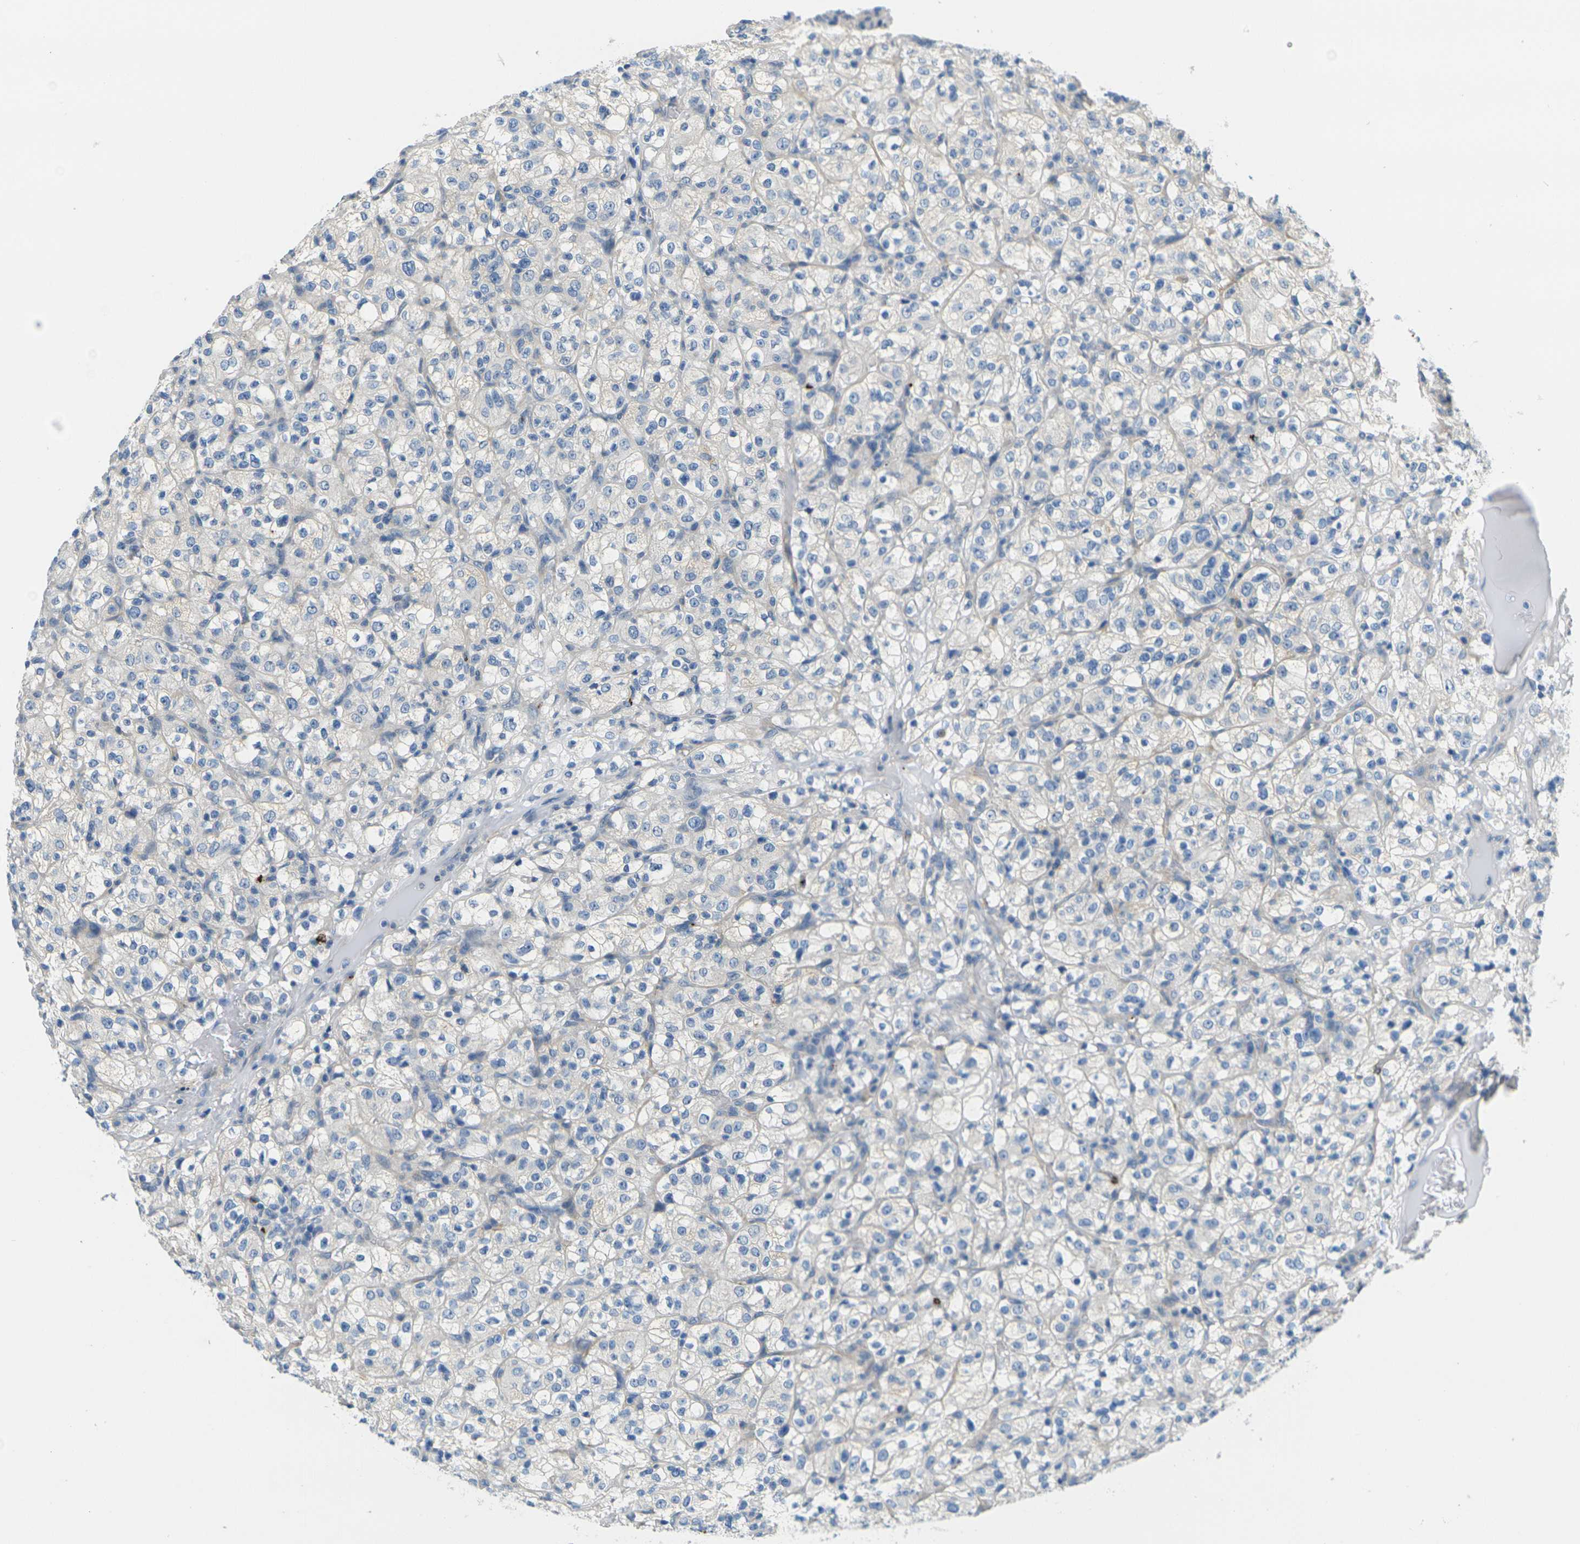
{"staining": {"intensity": "negative", "quantity": "none", "location": "none"}, "tissue": "renal cancer", "cell_type": "Tumor cells", "image_type": "cancer", "snomed": [{"axis": "morphology", "description": "Normal tissue, NOS"}, {"axis": "morphology", "description": "Adenocarcinoma, NOS"}, {"axis": "topography", "description": "Kidney"}], "caption": "This is an immunohistochemistry (IHC) histopathology image of human renal cancer (adenocarcinoma). There is no positivity in tumor cells.", "gene": "CYP2C8", "patient": {"sex": "female", "age": 72}}